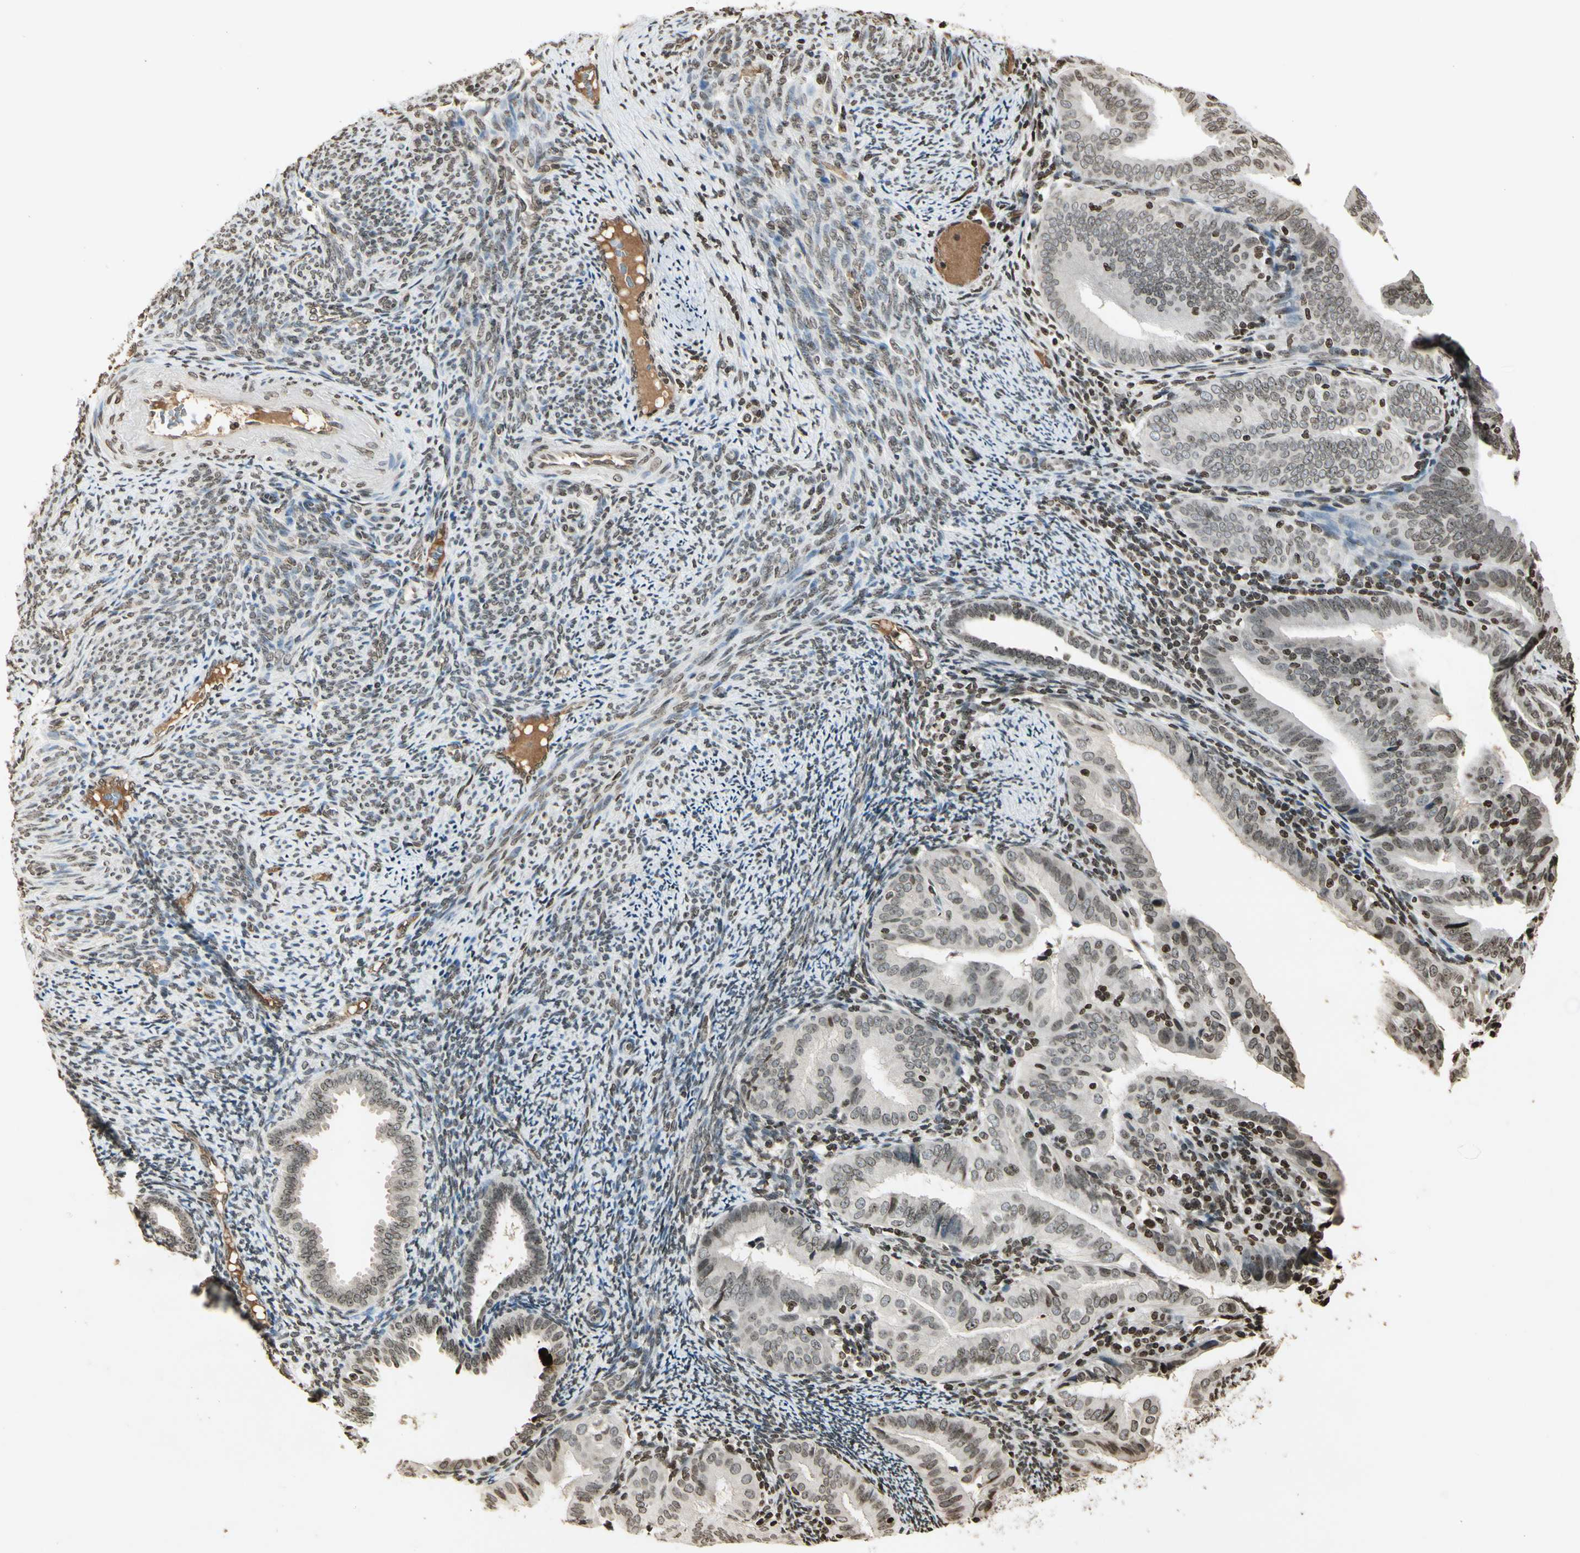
{"staining": {"intensity": "weak", "quantity": ">75%", "location": "nuclear"}, "tissue": "endometrial cancer", "cell_type": "Tumor cells", "image_type": "cancer", "snomed": [{"axis": "morphology", "description": "Adenocarcinoma, NOS"}, {"axis": "topography", "description": "Endometrium"}], "caption": "Brown immunohistochemical staining in human endometrial cancer demonstrates weak nuclear positivity in about >75% of tumor cells. The protein is stained brown, and the nuclei are stained in blue (DAB (3,3'-diaminobenzidine) IHC with brightfield microscopy, high magnification).", "gene": "RORA", "patient": {"sex": "female", "age": 58}}